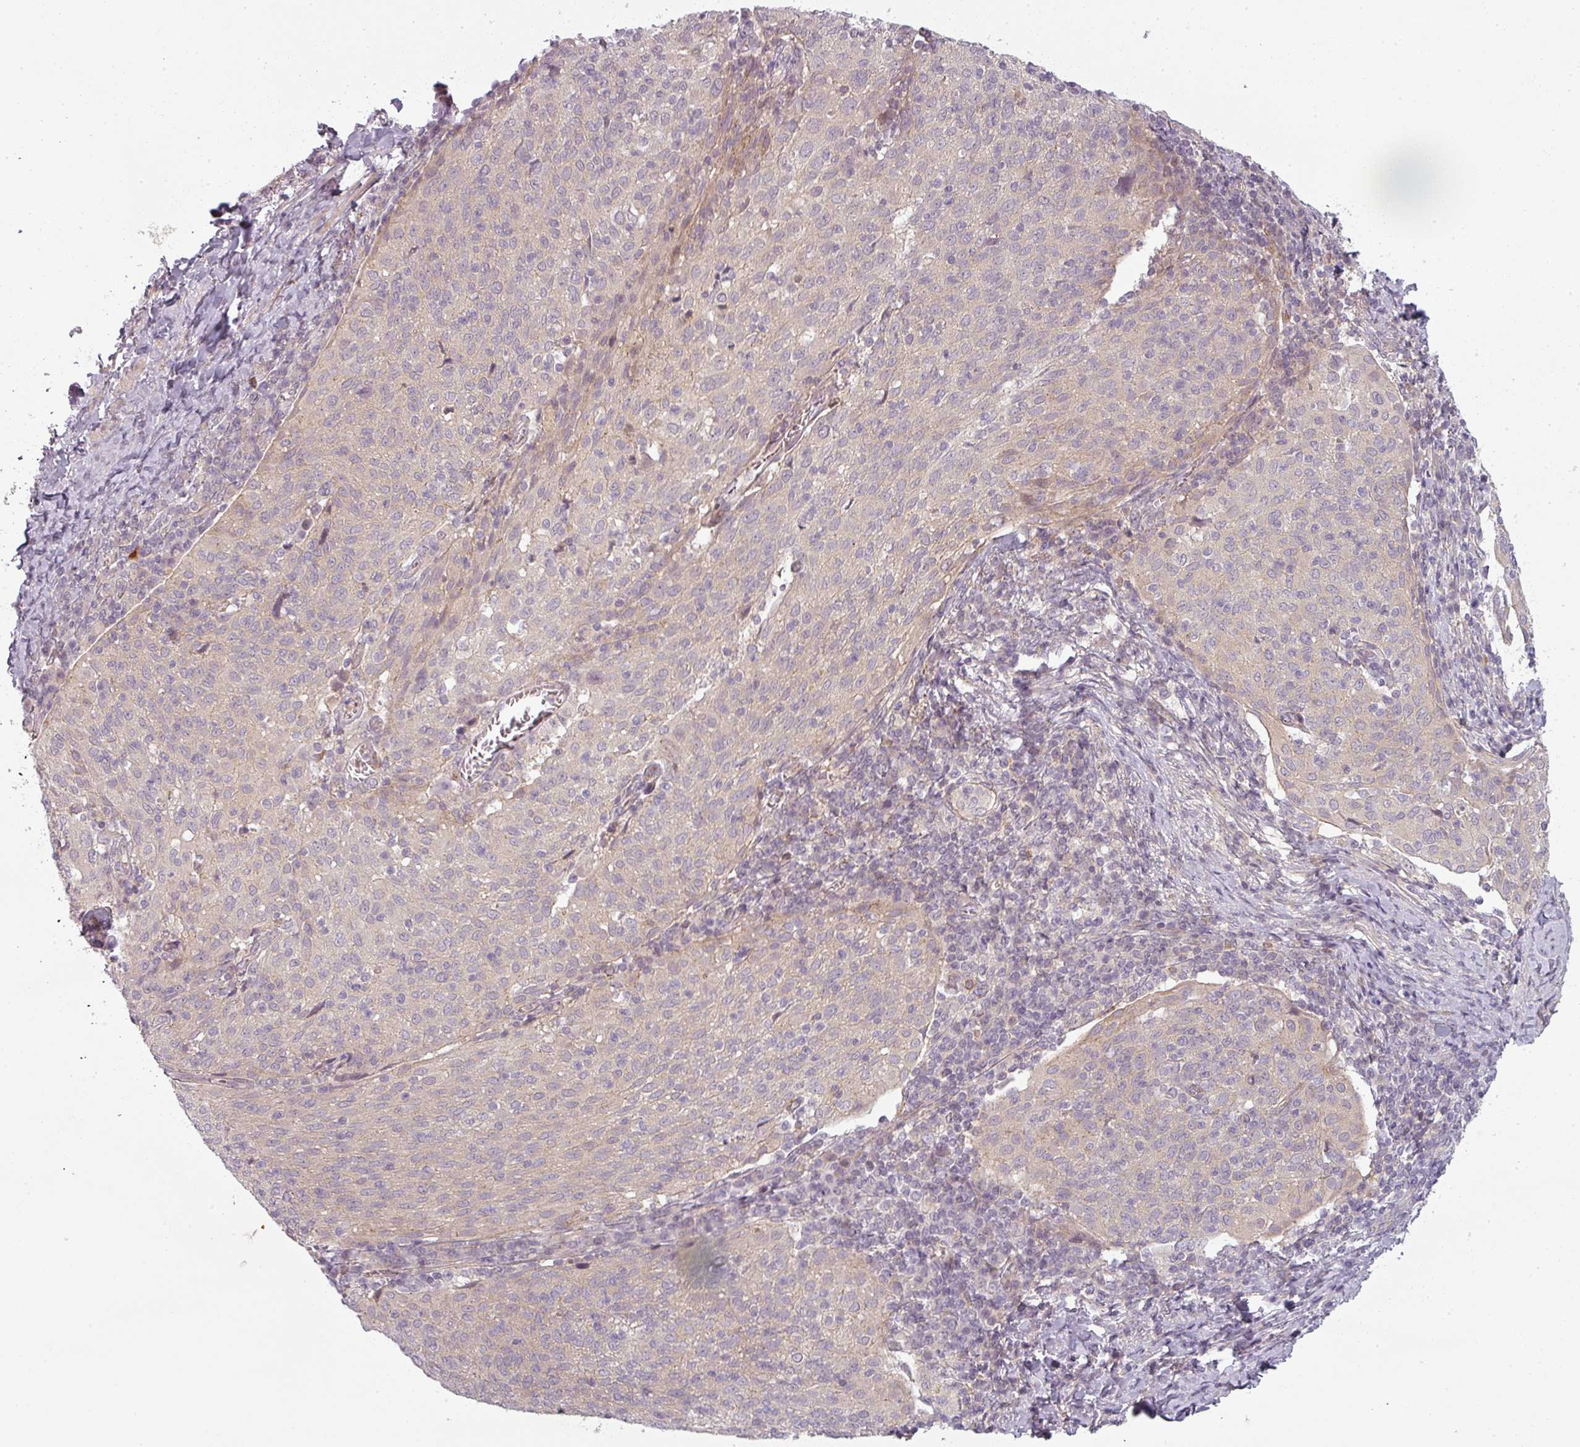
{"staining": {"intensity": "negative", "quantity": "none", "location": "none"}, "tissue": "cervical cancer", "cell_type": "Tumor cells", "image_type": "cancer", "snomed": [{"axis": "morphology", "description": "Squamous cell carcinoma, NOS"}, {"axis": "topography", "description": "Cervix"}], "caption": "High power microscopy micrograph of an immunohistochemistry (IHC) image of cervical cancer, revealing no significant staining in tumor cells. (Stains: DAB (3,3'-diaminobenzidine) immunohistochemistry with hematoxylin counter stain, Microscopy: brightfield microscopy at high magnification).", "gene": "SLC16A9", "patient": {"sex": "female", "age": 52}}